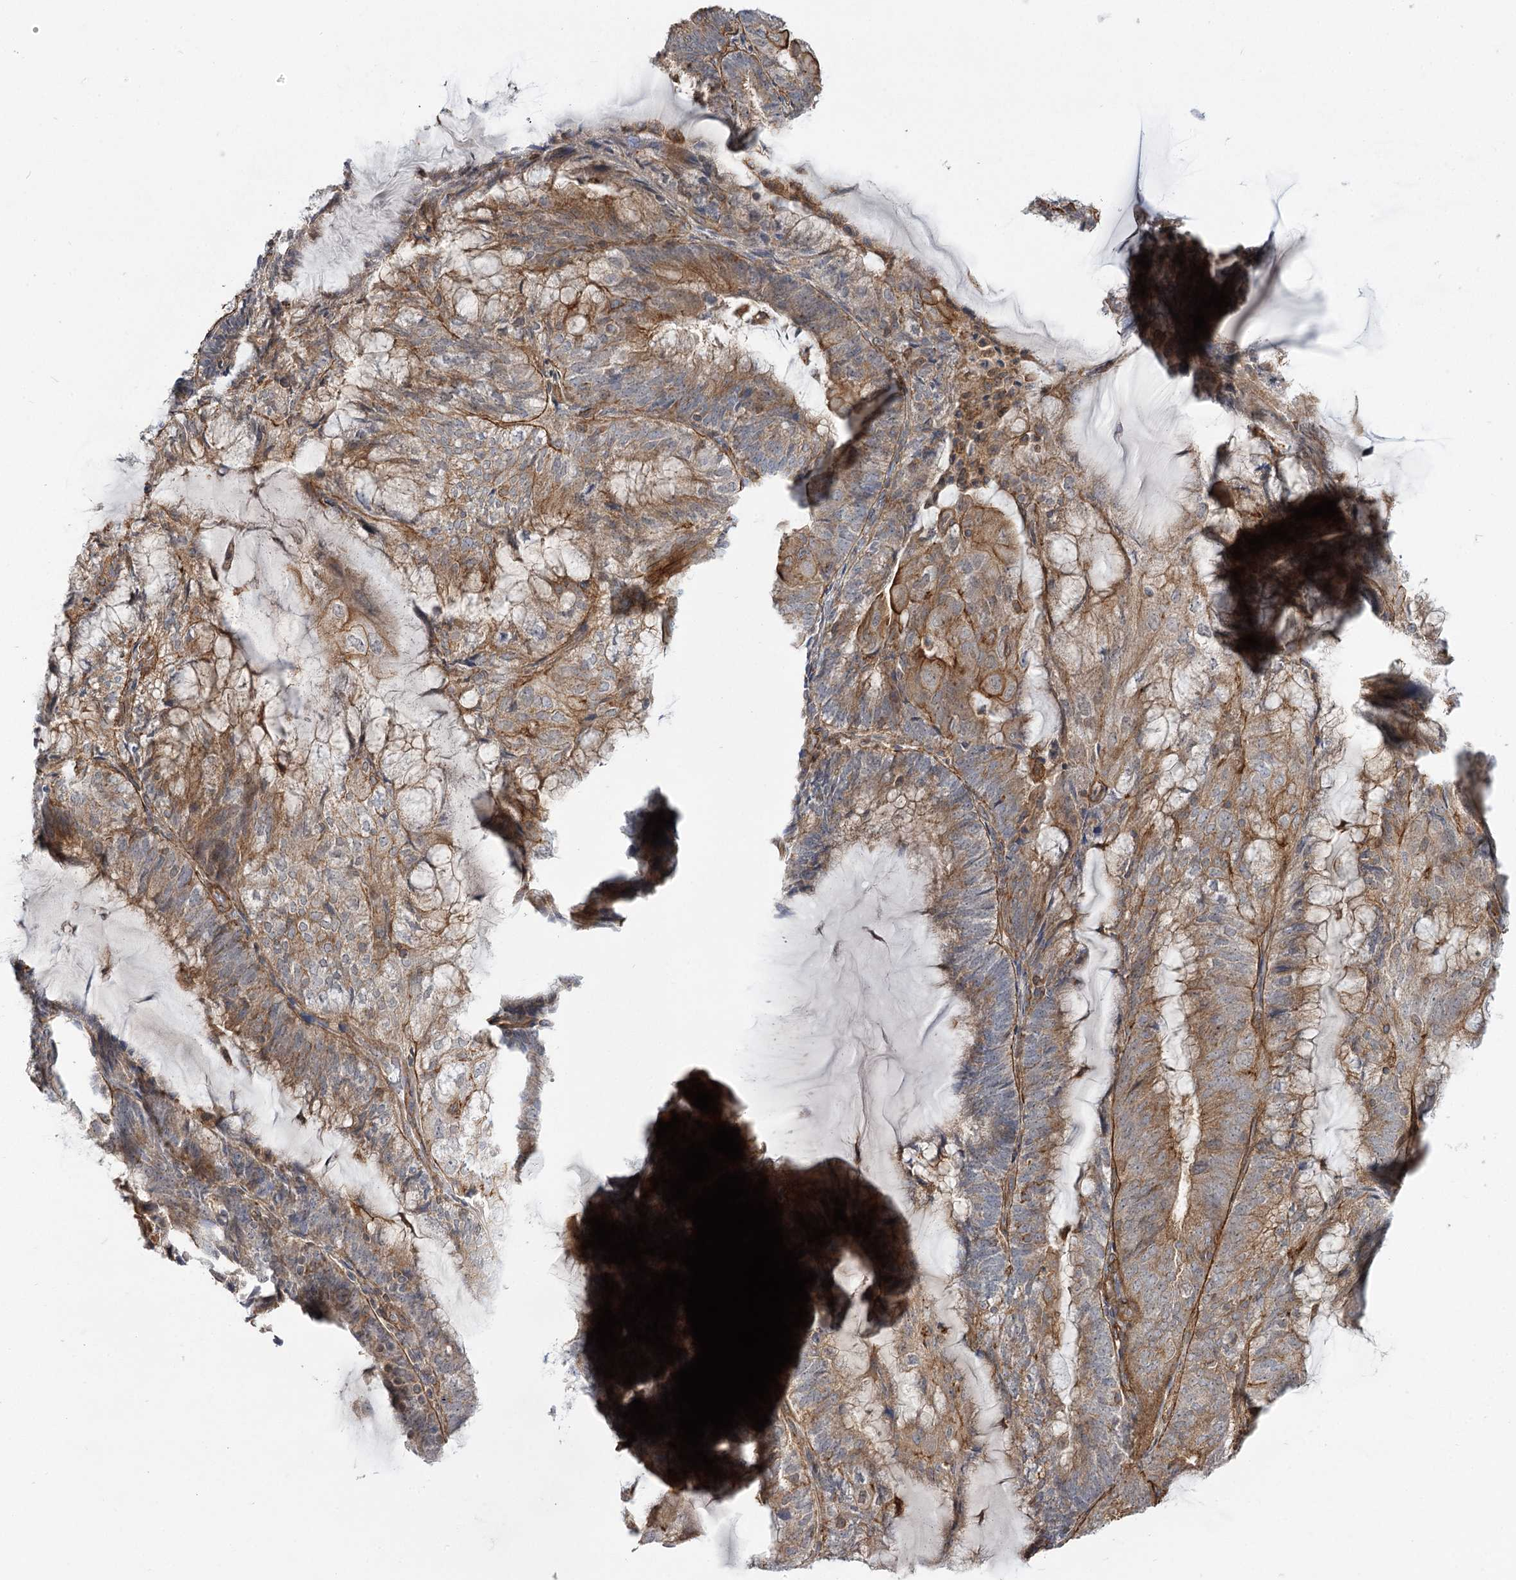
{"staining": {"intensity": "moderate", "quantity": "25%-75%", "location": "cytoplasmic/membranous"}, "tissue": "endometrial cancer", "cell_type": "Tumor cells", "image_type": "cancer", "snomed": [{"axis": "morphology", "description": "Adenocarcinoma, NOS"}, {"axis": "topography", "description": "Endometrium"}], "caption": "An immunohistochemistry image of tumor tissue is shown. Protein staining in brown highlights moderate cytoplasmic/membranous positivity in adenocarcinoma (endometrial) within tumor cells. The staining is performed using DAB brown chromogen to label protein expression. The nuclei are counter-stained blue using hematoxylin.", "gene": "SH3BP5L", "patient": {"sex": "female", "age": 81}}